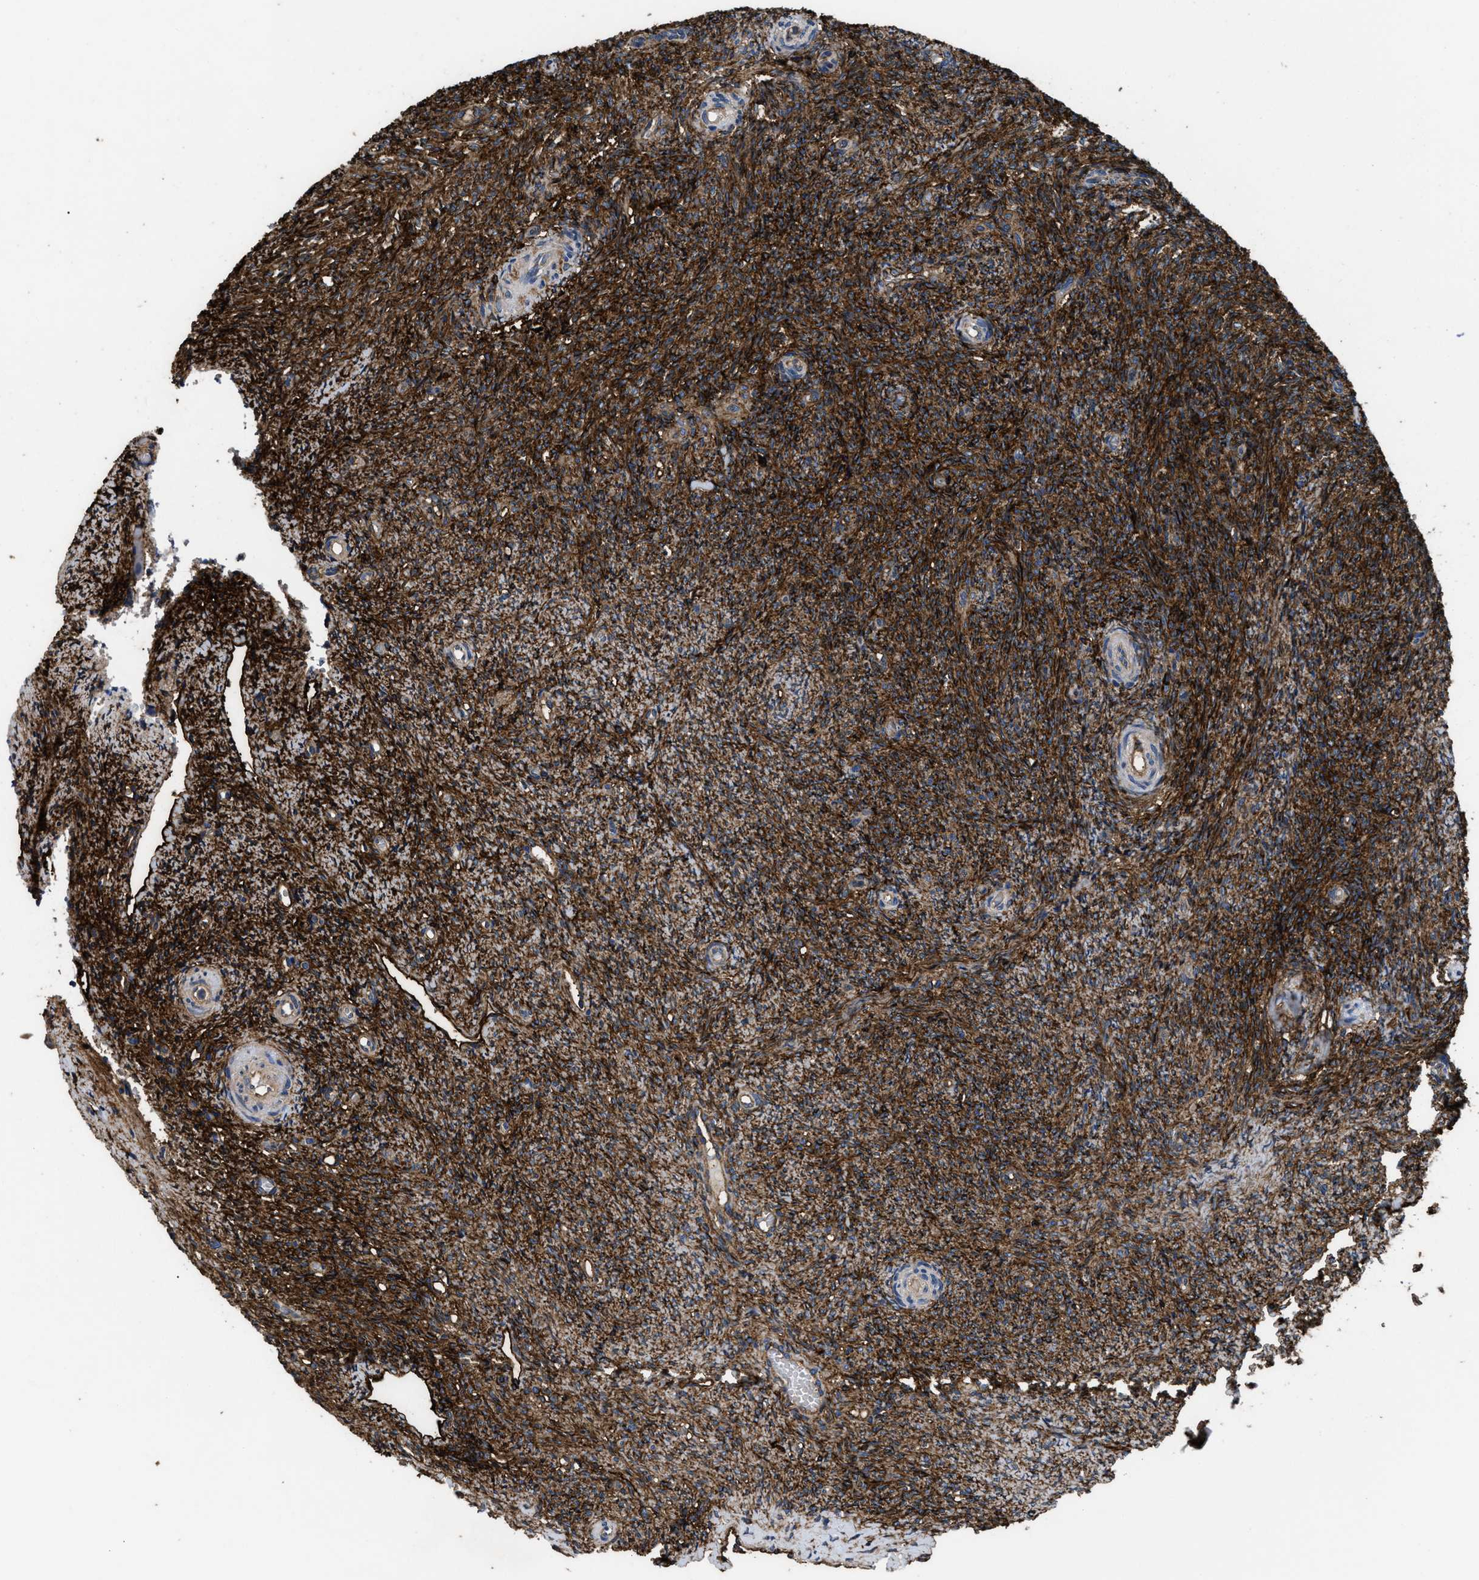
{"staining": {"intensity": "weak", "quantity": ">75%", "location": "cytoplasmic/membranous"}, "tissue": "ovary", "cell_type": "Follicle cells", "image_type": "normal", "snomed": [{"axis": "morphology", "description": "Normal tissue, NOS"}, {"axis": "topography", "description": "Ovary"}], "caption": "Immunohistochemical staining of normal ovary demonstrates >75% levels of weak cytoplasmic/membranous protein expression in about >75% of follicle cells. The staining was performed using DAB, with brown indicating positive protein expression. Nuclei are stained blue with hematoxylin.", "gene": "NT5E", "patient": {"sex": "female", "age": 41}}